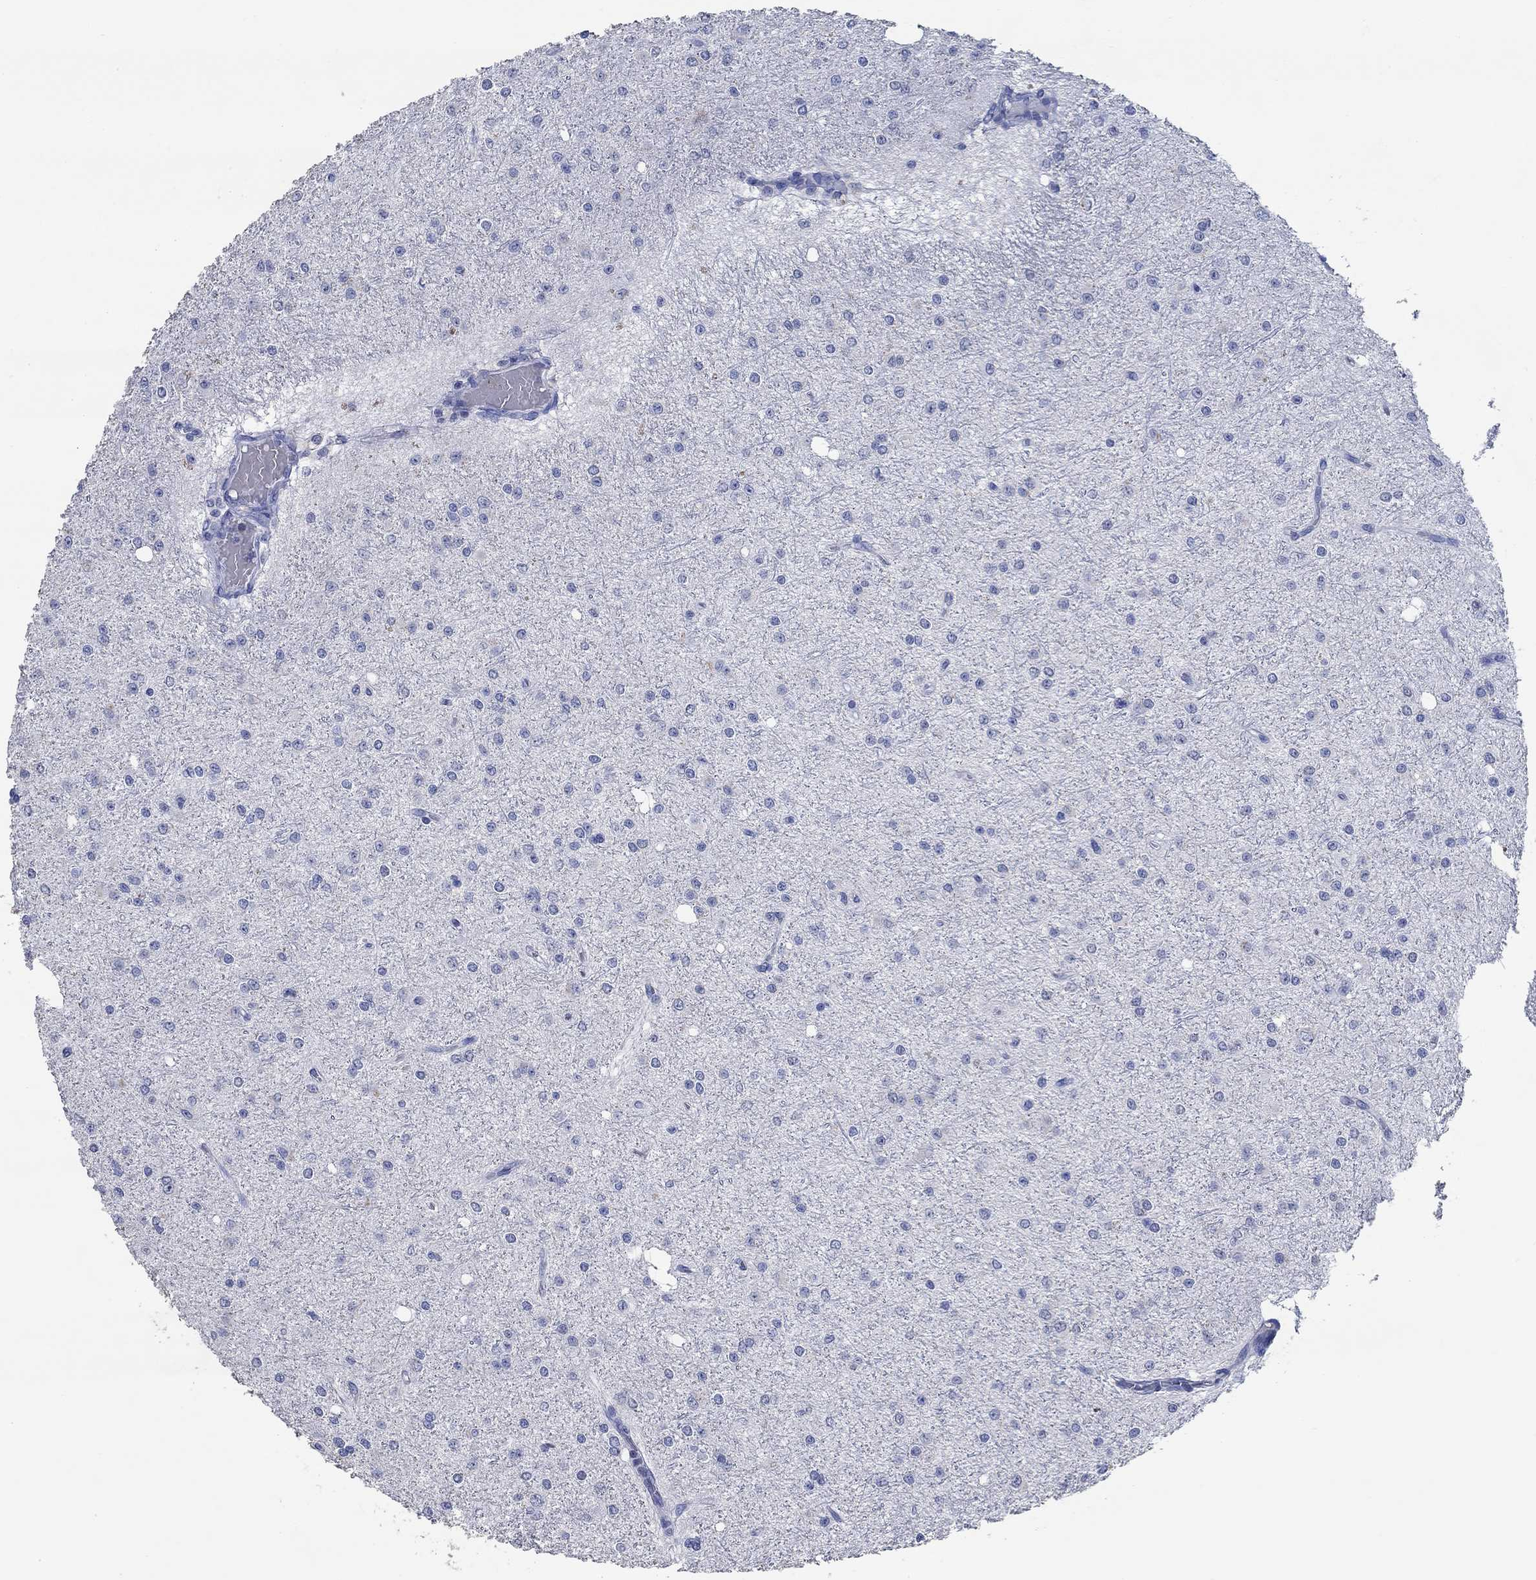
{"staining": {"intensity": "negative", "quantity": "none", "location": "none"}, "tissue": "glioma", "cell_type": "Tumor cells", "image_type": "cancer", "snomed": [{"axis": "morphology", "description": "Glioma, malignant, Low grade"}, {"axis": "topography", "description": "Brain"}], "caption": "Tumor cells are negative for brown protein staining in glioma. (DAB immunohistochemistry (IHC) with hematoxylin counter stain).", "gene": "PPP1R17", "patient": {"sex": "male", "age": 27}}